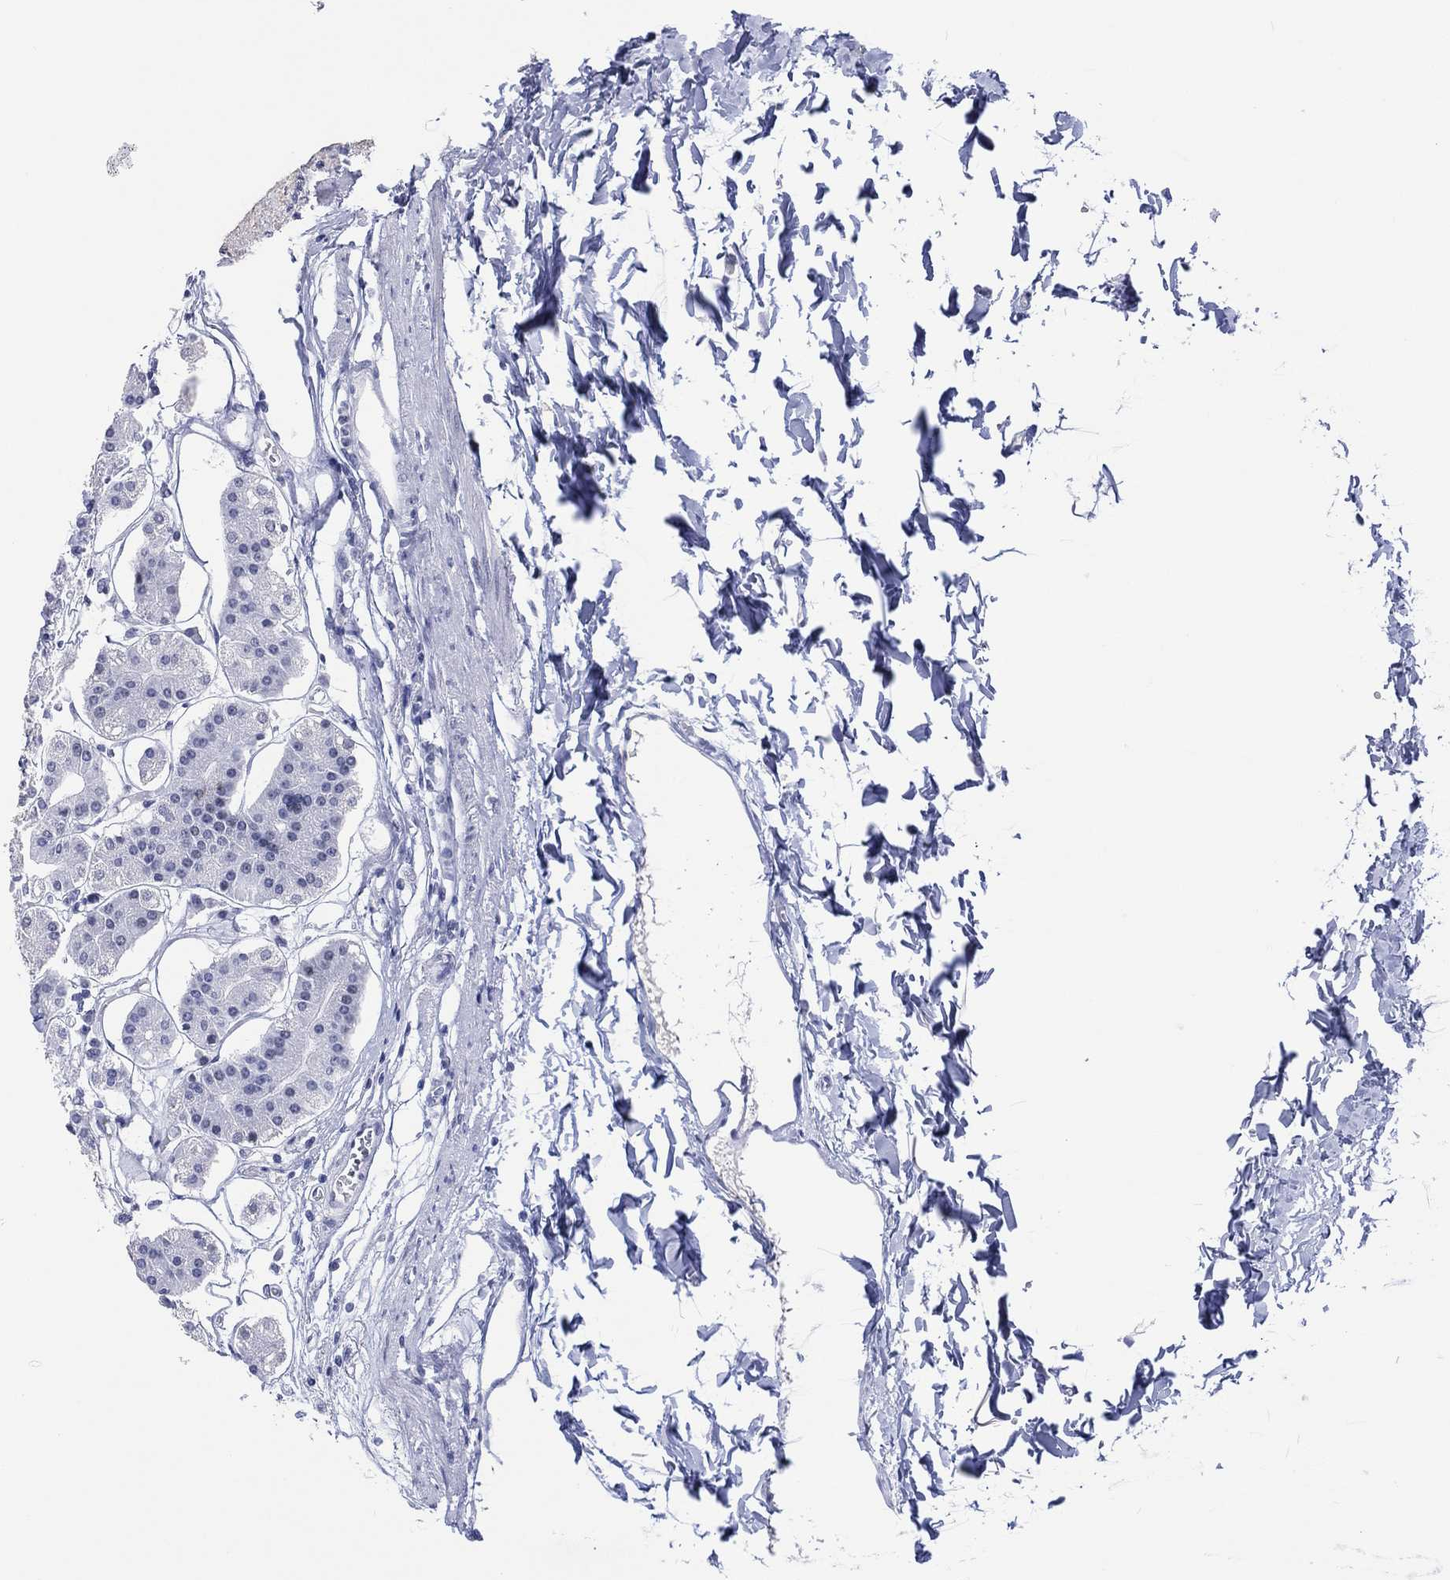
{"staining": {"intensity": "negative", "quantity": "none", "location": "none"}, "tissue": "stomach", "cell_type": "Glandular cells", "image_type": "normal", "snomed": [{"axis": "morphology", "description": "Normal tissue, NOS"}, {"axis": "topography", "description": "Skeletal muscle"}, {"axis": "topography", "description": "Stomach"}], "caption": "High power microscopy histopathology image of an immunohistochemistry (IHC) photomicrograph of unremarkable stomach, revealing no significant expression in glandular cells.", "gene": "UTF1", "patient": {"sex": "female", "age": 57}}